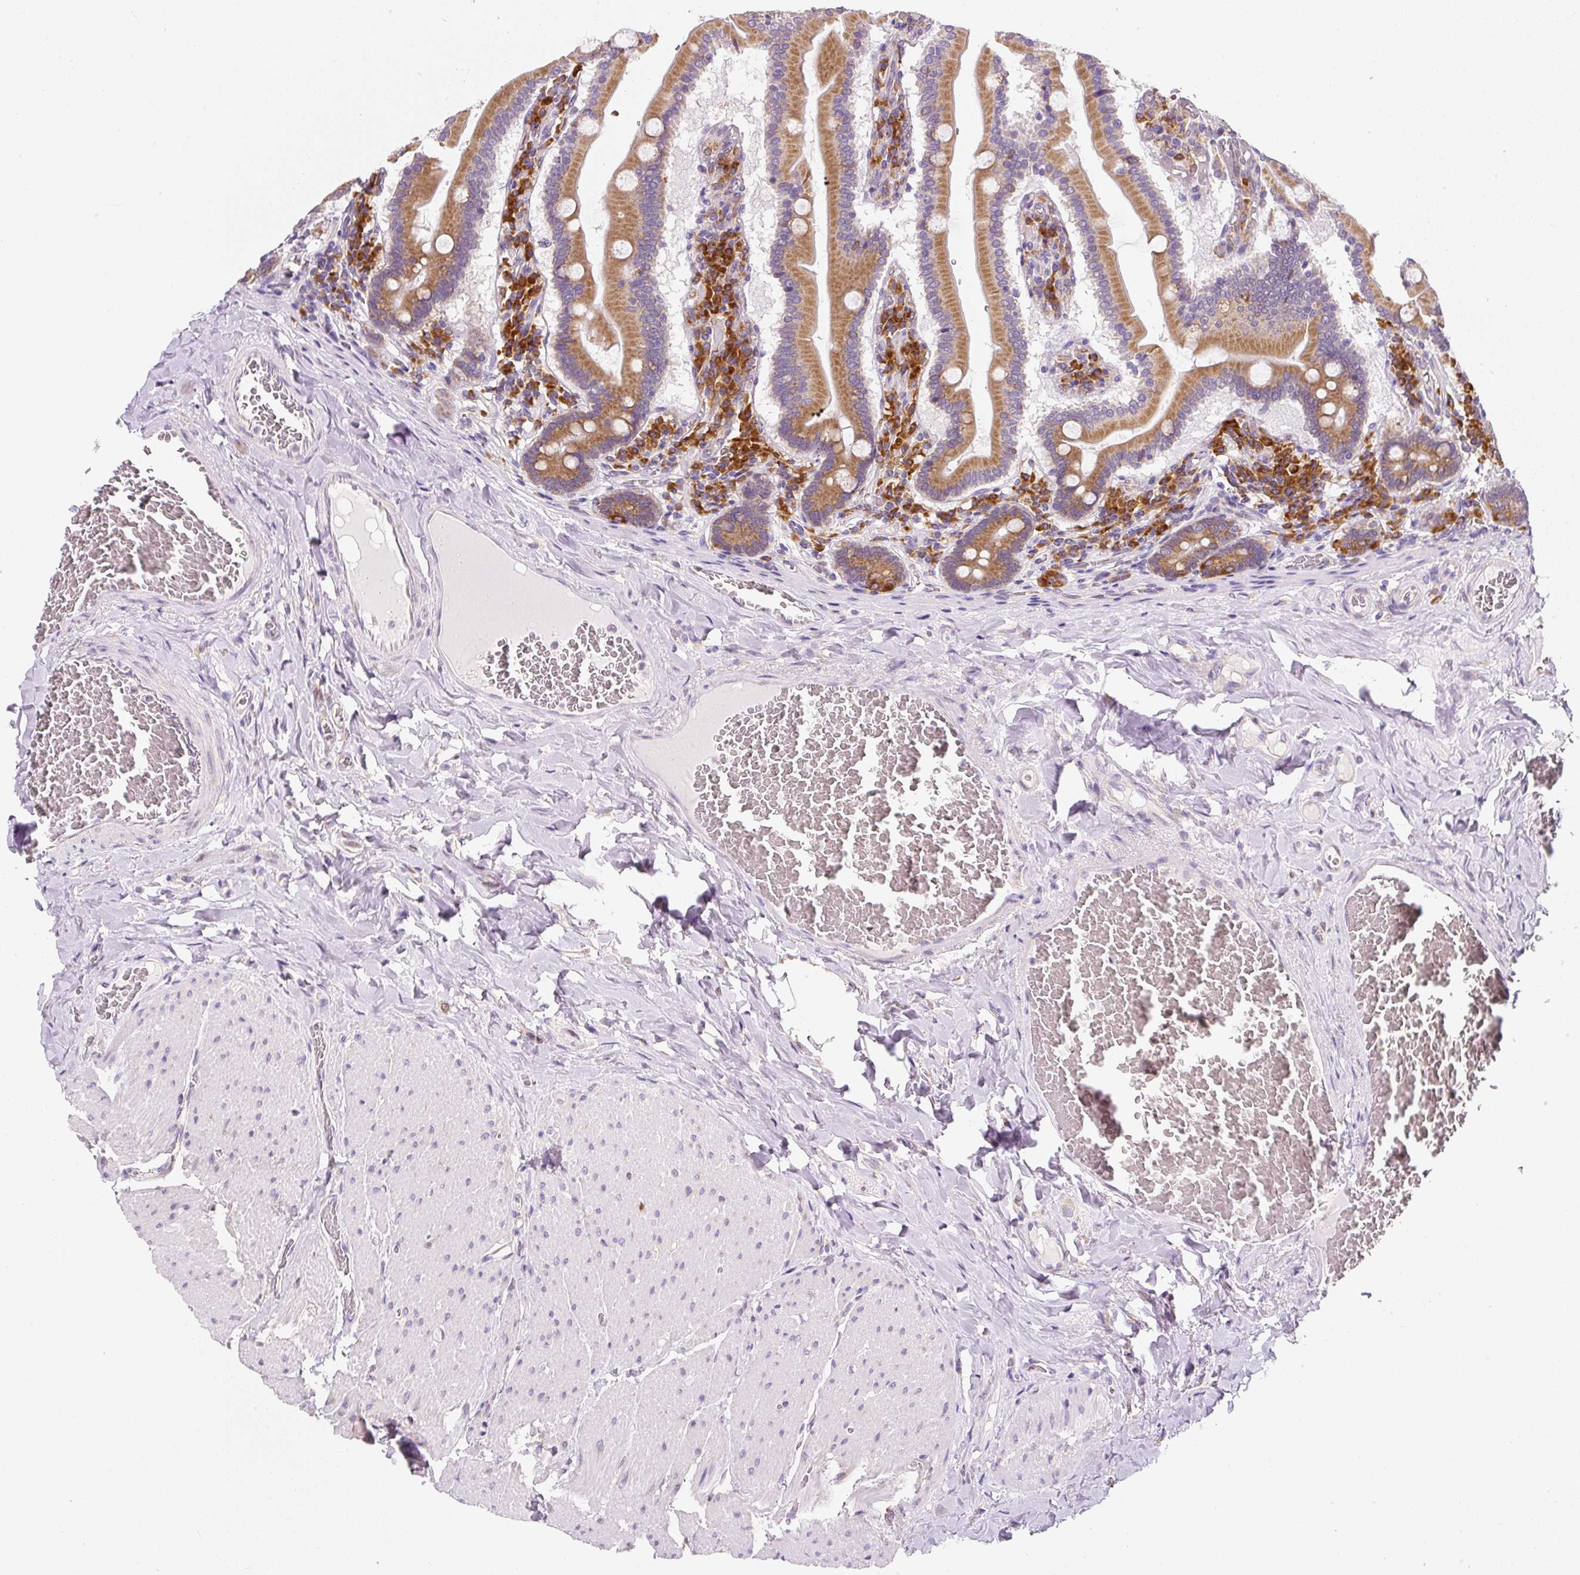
{"staining": {"intensity": "moderate", "quantity": ">75%", "location": "cytoplasmic/membranous"}, "tissue": "duodenum", "cell_type": "Glandular cells", "image_type": "normal", "snomed": [{"axis": "morphology", "description": "Normal tissue, NOS"}, {"axis": "topography", "description": "Duodenum"}], "caption": "Benign duodenum reveals moderate cytoplasmic/membranous expression in approximately >75% of glandular cells The protein is shown in brown color, while the nuclei are stained blue..", "gene": "DDOST", "patient": {"sex": "female", "age": 62}}